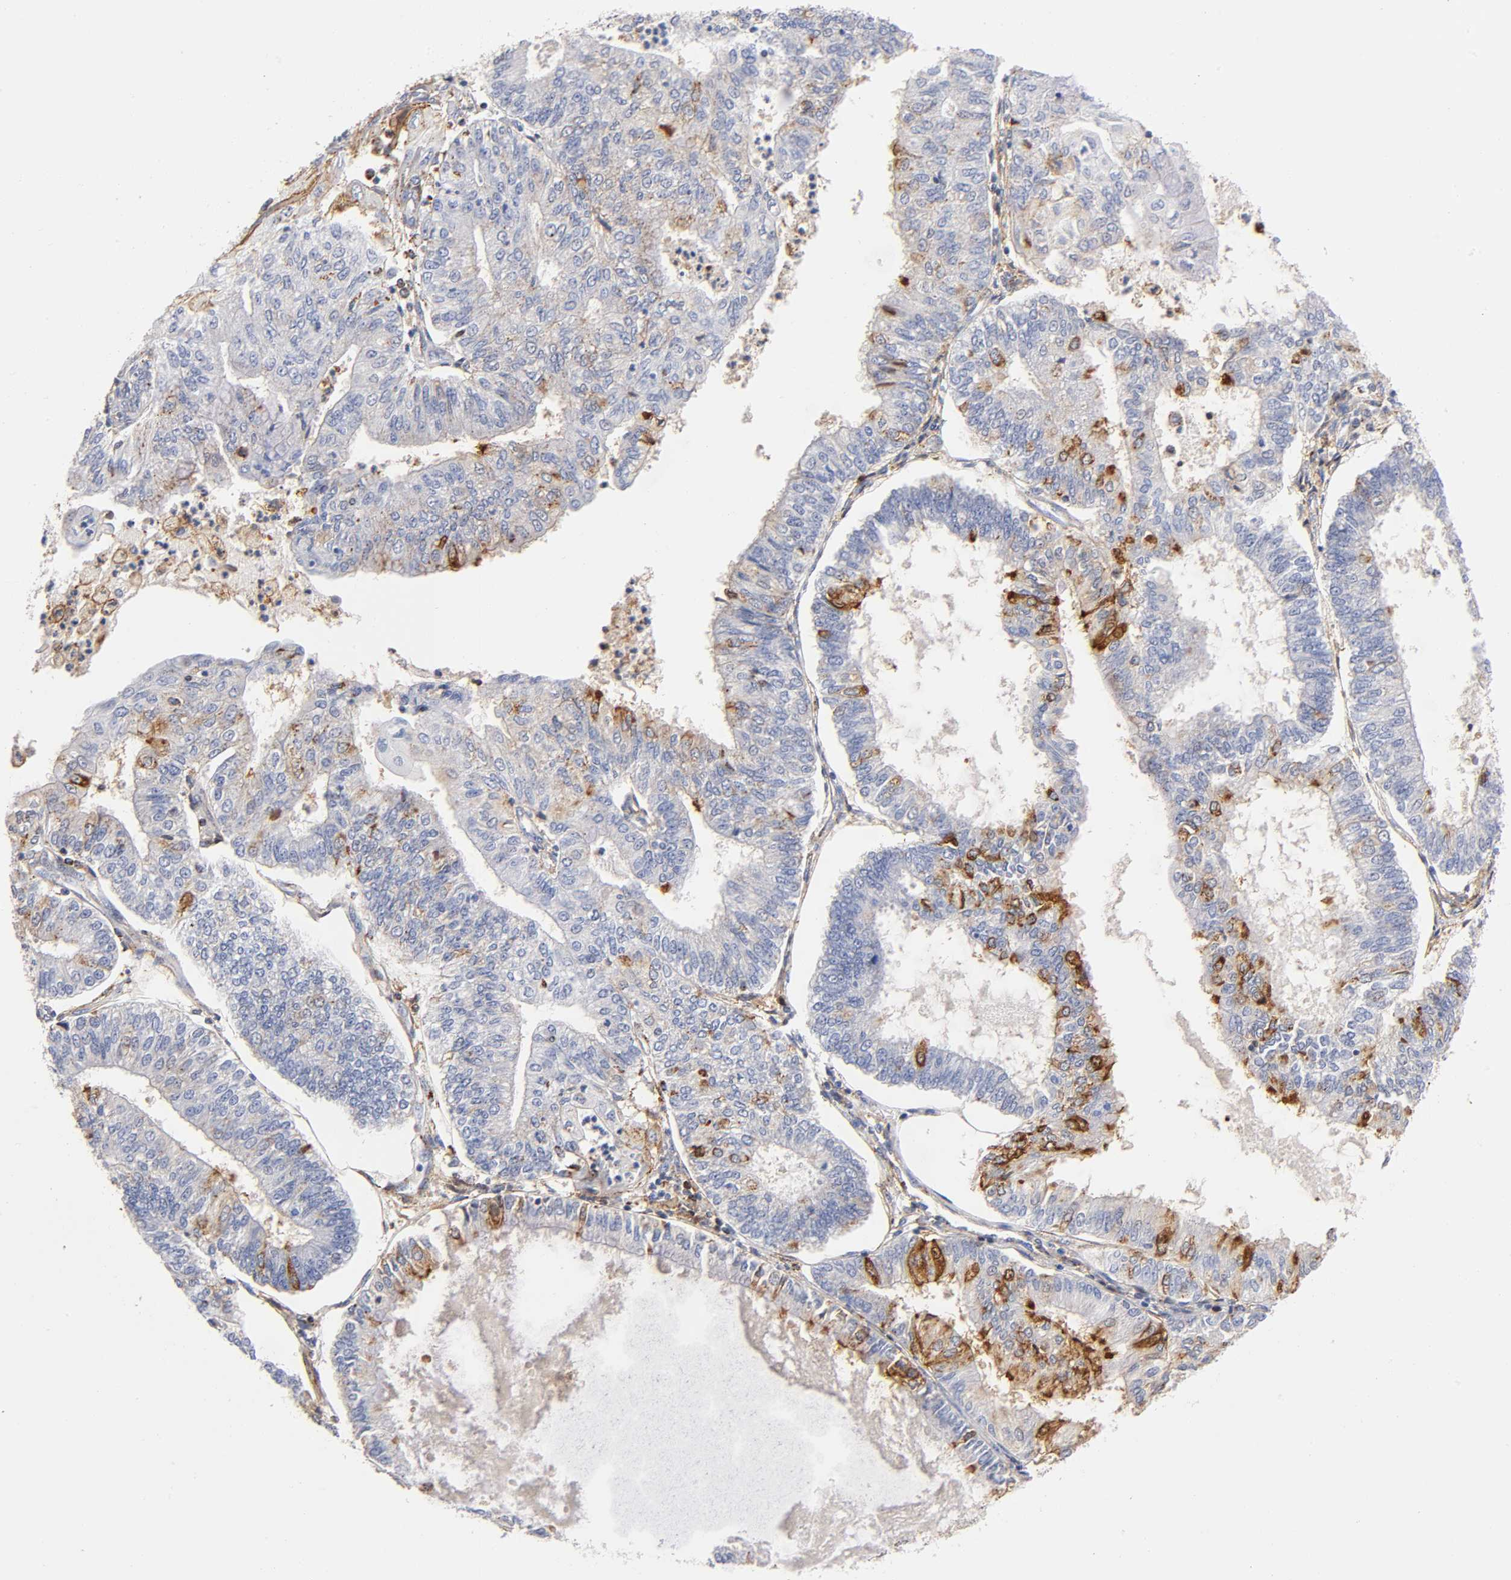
{"staining": {"intensity": "moderate", "quantity": "<25%", "location": "cytoplasmic/membranous"}, "tissue": "endometrial cancer", "cell_type": "Tumor cells", "image_type": "cancer", "snomed": [{"axis": "morphology", "description": "Adenocarcinoma, NOS"}, {"axis": "topography", "description": "Endometrium"}], "caption": "Endometrial adenocarcinoma stained with DAB immunohistochemistry (IHC) demonstrates low levels of moderate cytoplasmic/membranous expression in approximately <25% of tumor cells. The staining is performed using DAB (3,3'-diaminobenzidine) brown chromogen to label protein expression. The nuclei are counter-stained blue using hematoxylin.", "gene": "ANXA7", "patient": {"sex": "female", "age": 59}}